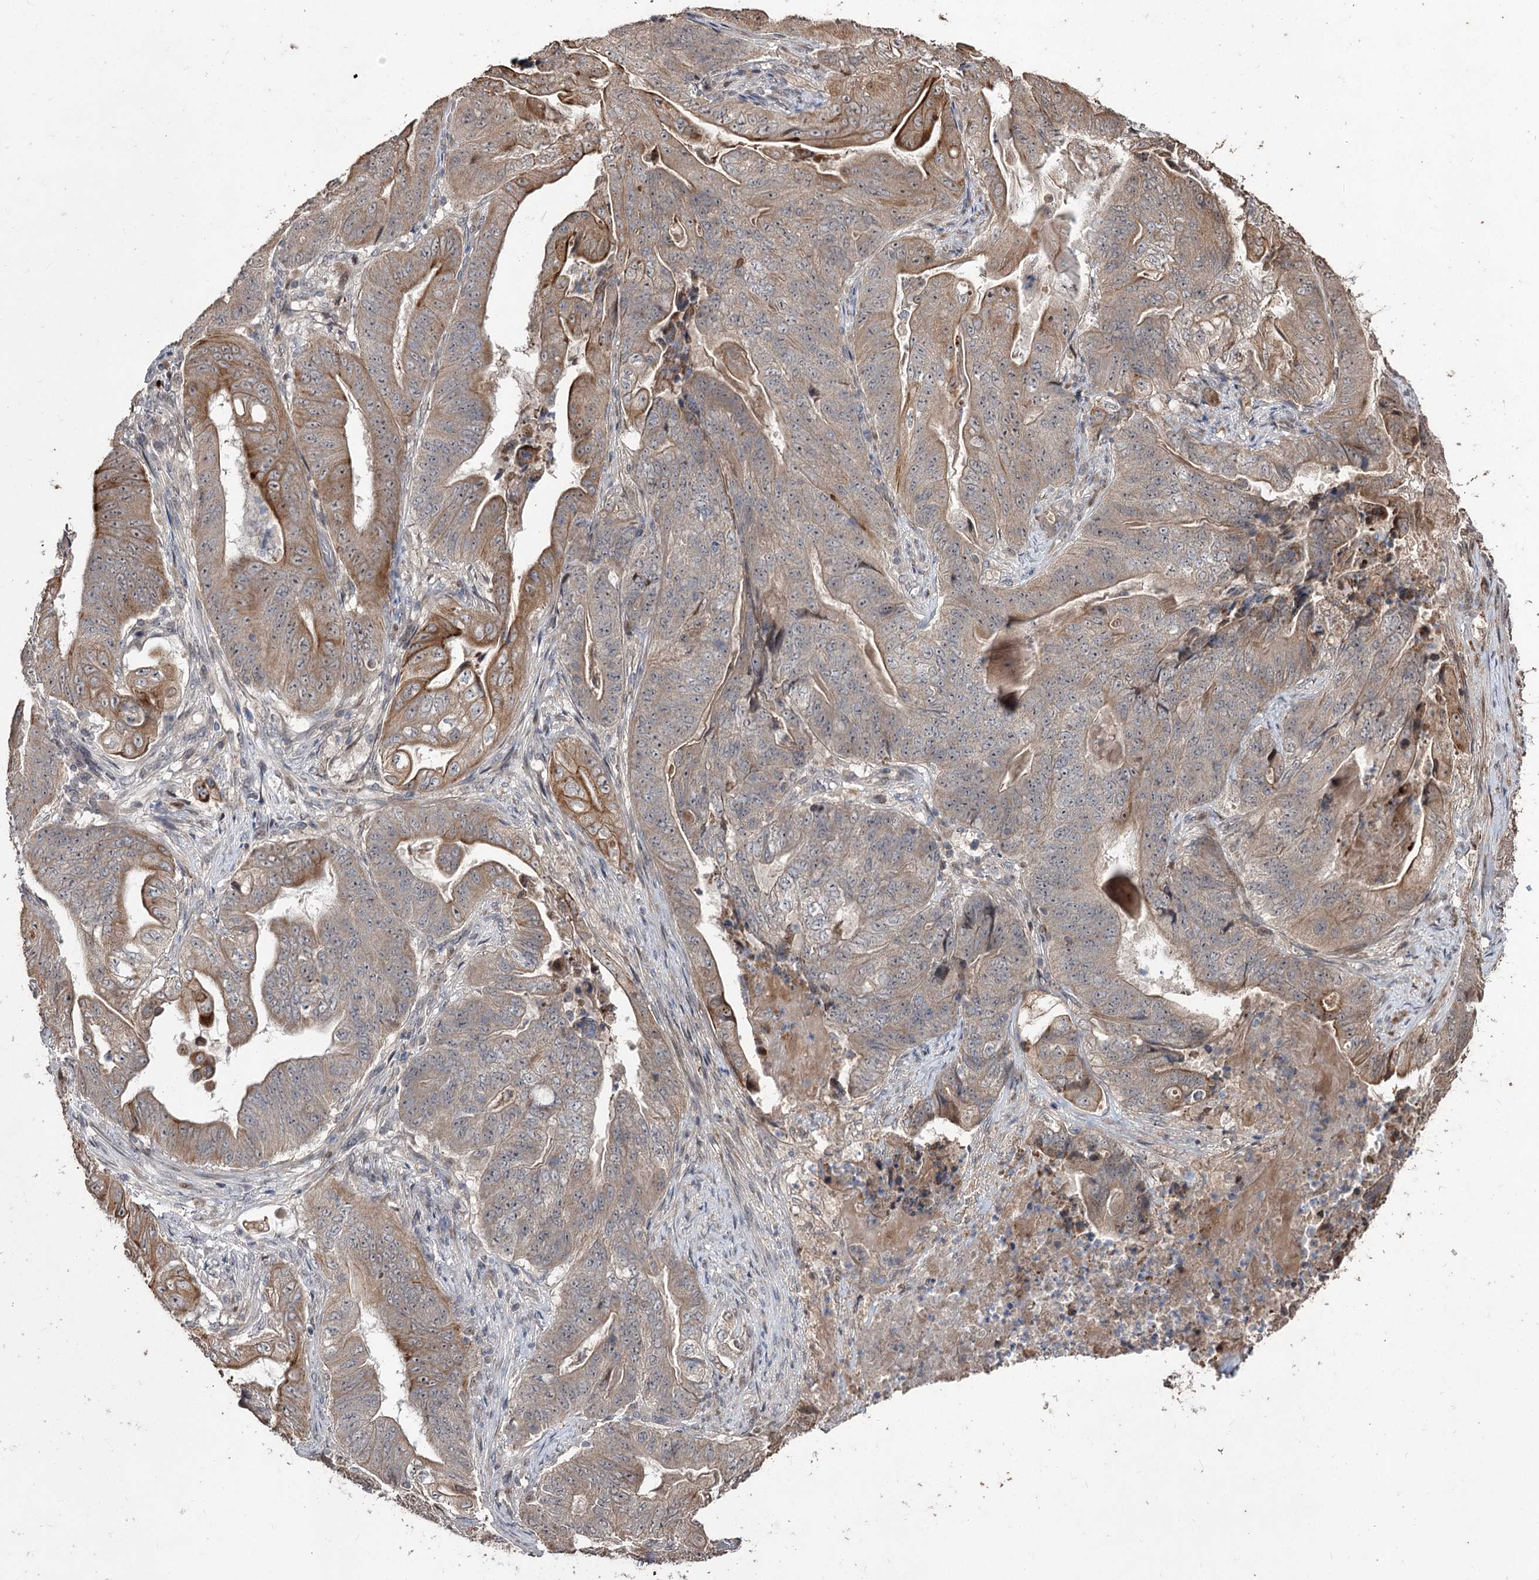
{"staining": {"intensity": "moderate", "quantity": "25%-75%", "location": "cytoplasmic/membranous"}, "tissue": "stomach cancer", "cell_type": "Tumor cells", "image_type": "cancer", "snomed": [{"axis": "morphology", "description": "Adenocarcinoma, NOS"}, {"axis": "topography", "description": "Stomach"}], "caption": "Immunohistochemistry histopathology image of human adenocarcinoma (stomach) stained for a protein (brown), which displays medium levels of moderate cytoplasmic/membranous positivity in about 25%-75% of tumor cells.", "gene": "CPNE8", "patient": {"sex": "female", "age": 73}}